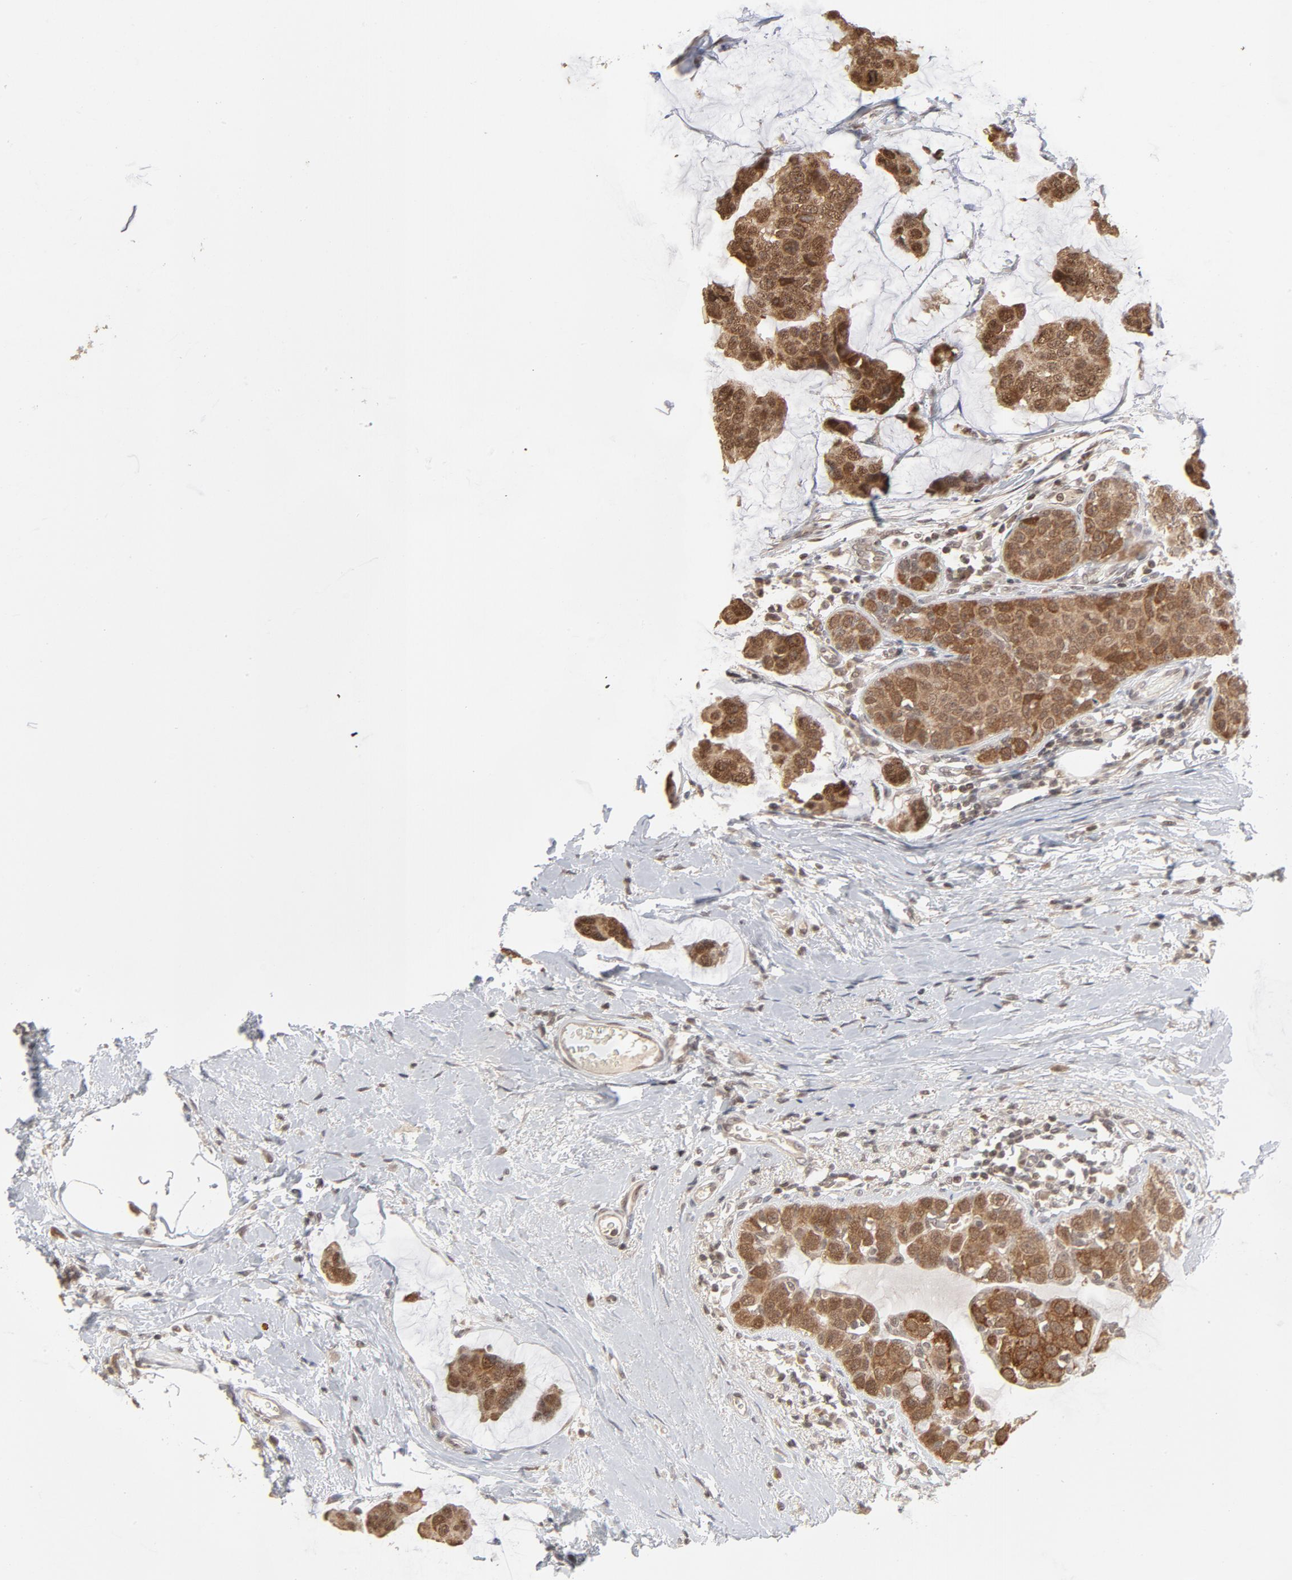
{"staining": {"intensity": "moderate", "quantity": ">75%", "location": "cytoplasmic/membranous,nuclear"}, "tissue": "breast cancer", "cell_type": "Tumor cells", "image_type": "cancer", "snomed": [{"axis": "morphology", "description": "Normal tissue, NOS"}, {"axis": "morphology", "description": "Duct carcinoma"}, {"axis": "topography", "description": "Breast"}], "caption": "Immunohistochemical staining of infiltrating ductal carcinoma (breast) demonstrates moderate cytoplasmic/membranous and nuclear protein positivity in approximately >75% of tumor cells. (DAB (3,3'-diaminobenzidine) = brown stain, brightfield microscopy at high magnification).", "gene": "ARIH1", "patient": {"sex": "female", "age": 50}}